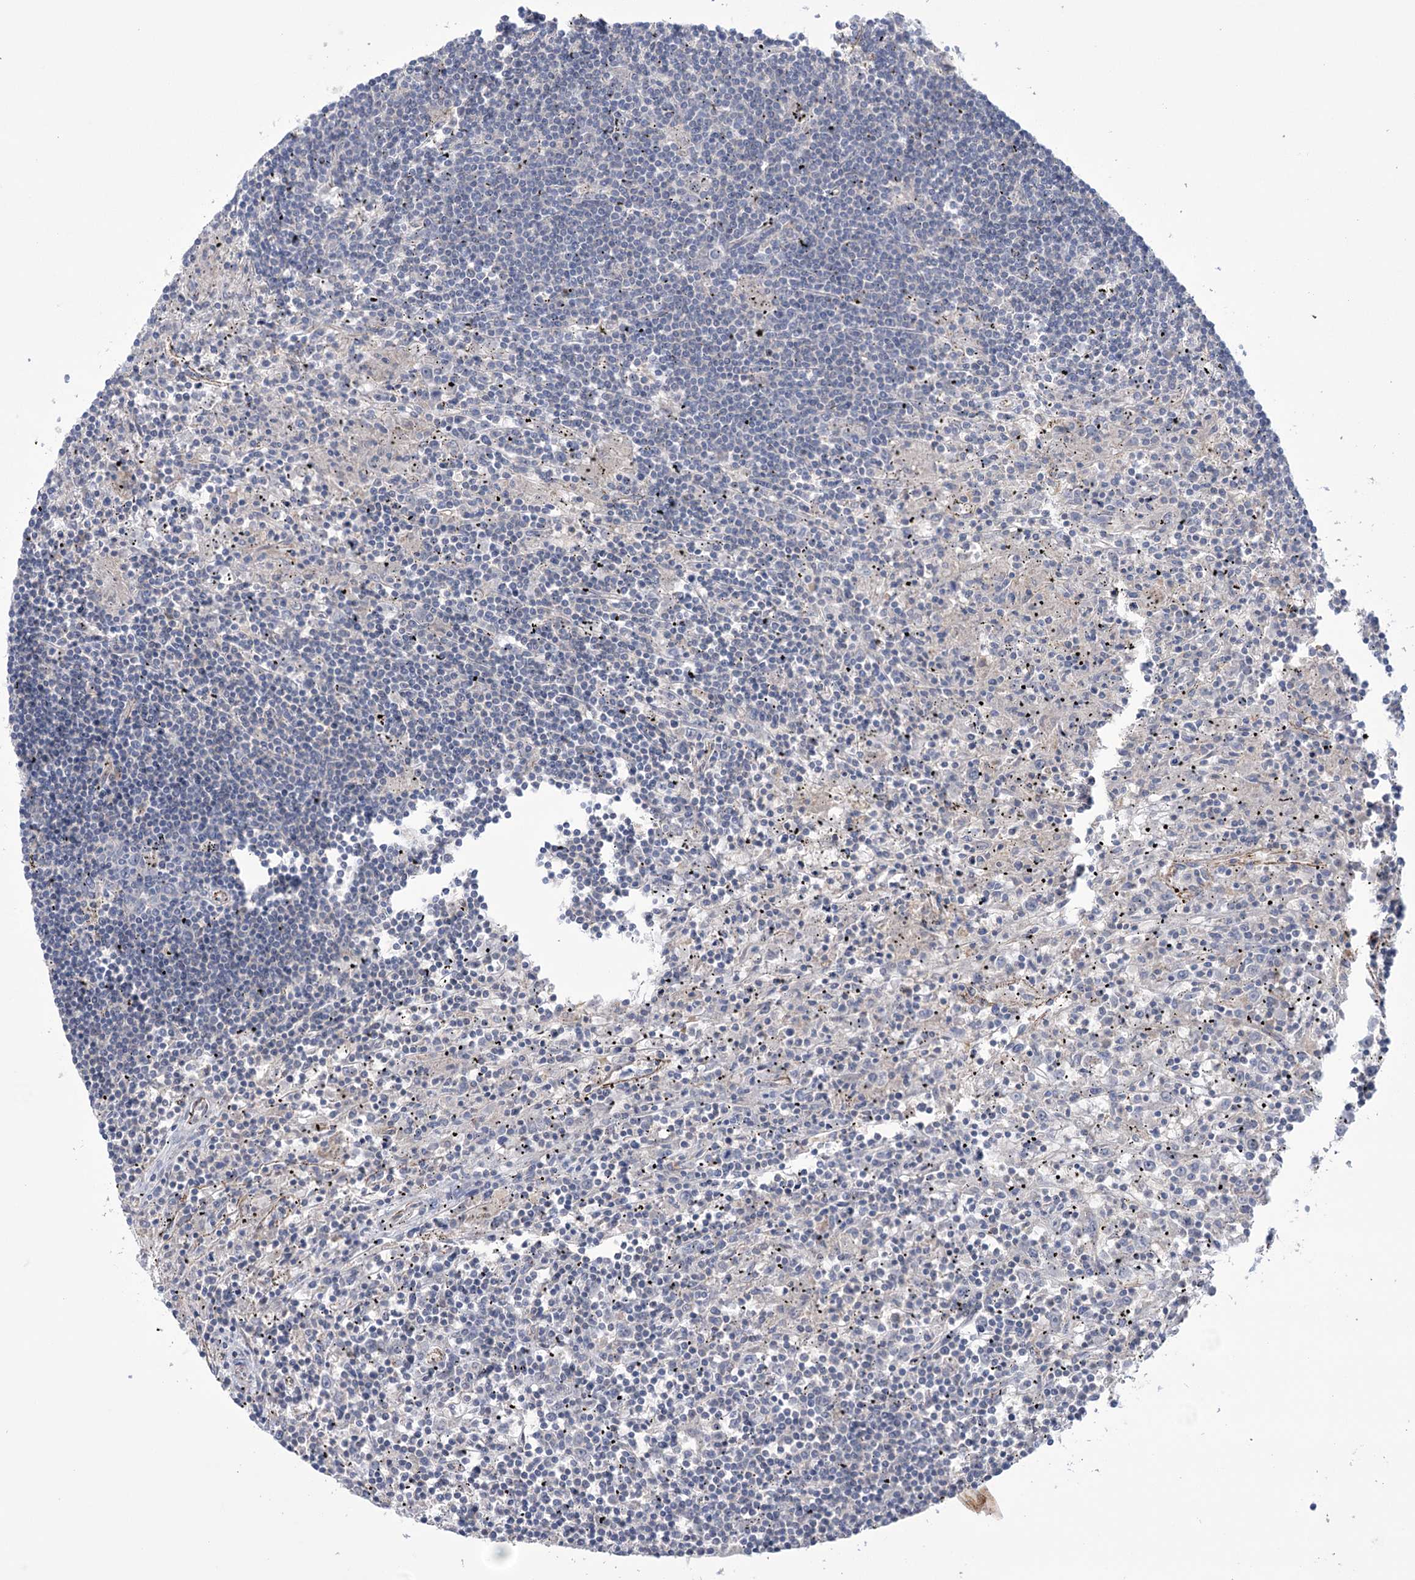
{"staining": {"intensity": "negative", "quantity": "none", "location": "none"}, "tissue": "lymphoma", "cell_type": "Tumor cells", "image_type": "cancer", "snomed": [{"axis": "morphology", "description": "Malignant lymphoma, non-Hodgkin's type, Low grade"}, {"axis": "topography", "description": "Spleen"}], "caption": "DAB (3,3'-diaminobenzidine) immunohistochemical staining of low-grade malignant lymphoma, non-Hodgkin's type exhibits no significant positivity in tumor cells.", "gene": "TRIM71", "patient": {"sex": "male", "age": 76}}